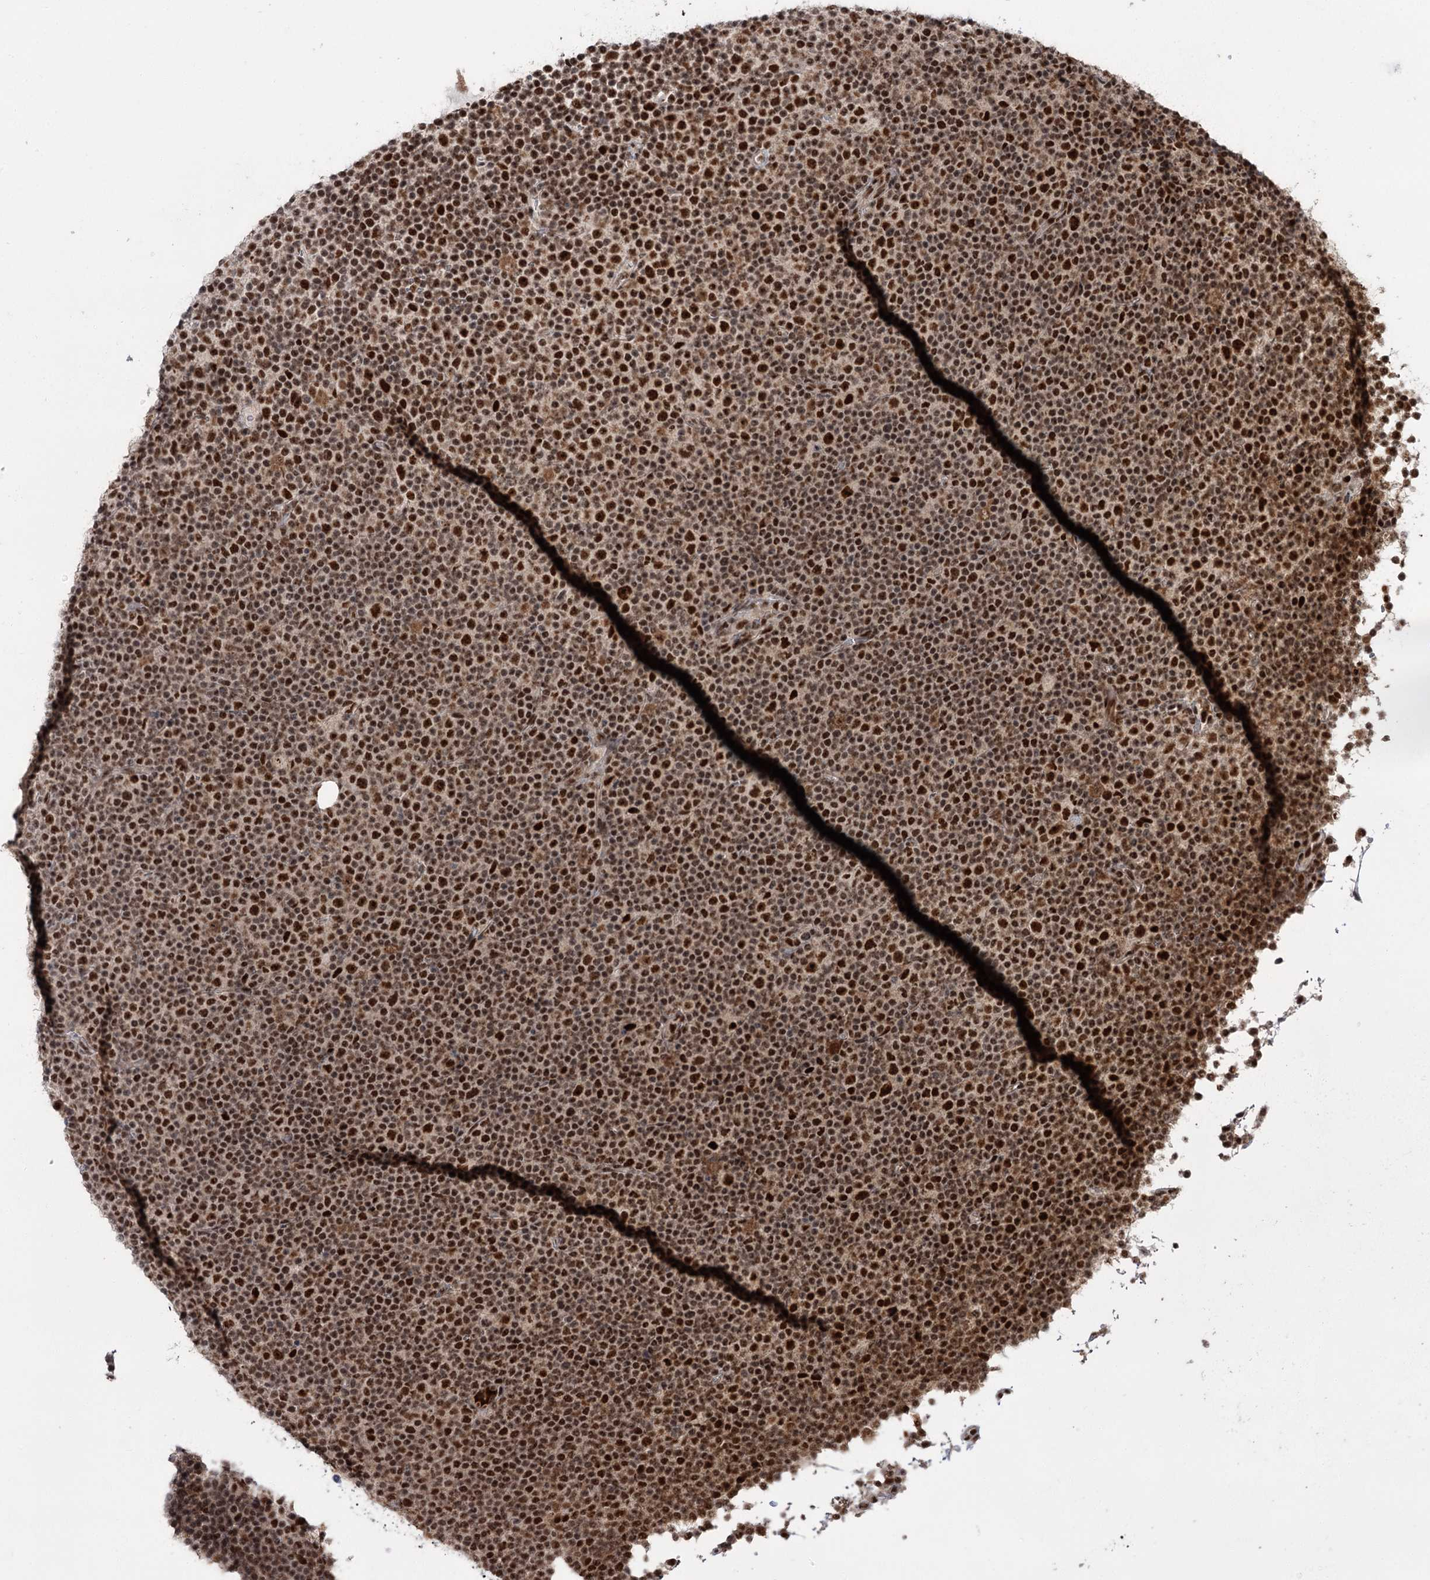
{"staining": {"intensity": "strong", "quantity": ">75%", "location": "nuclear"}, "tissue": "lymphoma", "cell_type": "Tumor cells", "image_type": "cancer", "snomed": [{"axis": "morphology", "description": "Malignant lymphoma, non-Hodgkin's type, Low grade"}, {"axis": "topography", "description": "Lymph node"}], "caption": "Brown immunohistochemical staining in lymphoma exhibits strong nuclear staining in about >75% of tumor cells. Nuclei are stained in blue.", "gene": "ERCC3", "patient": {"sex": "female", "age": 67}}